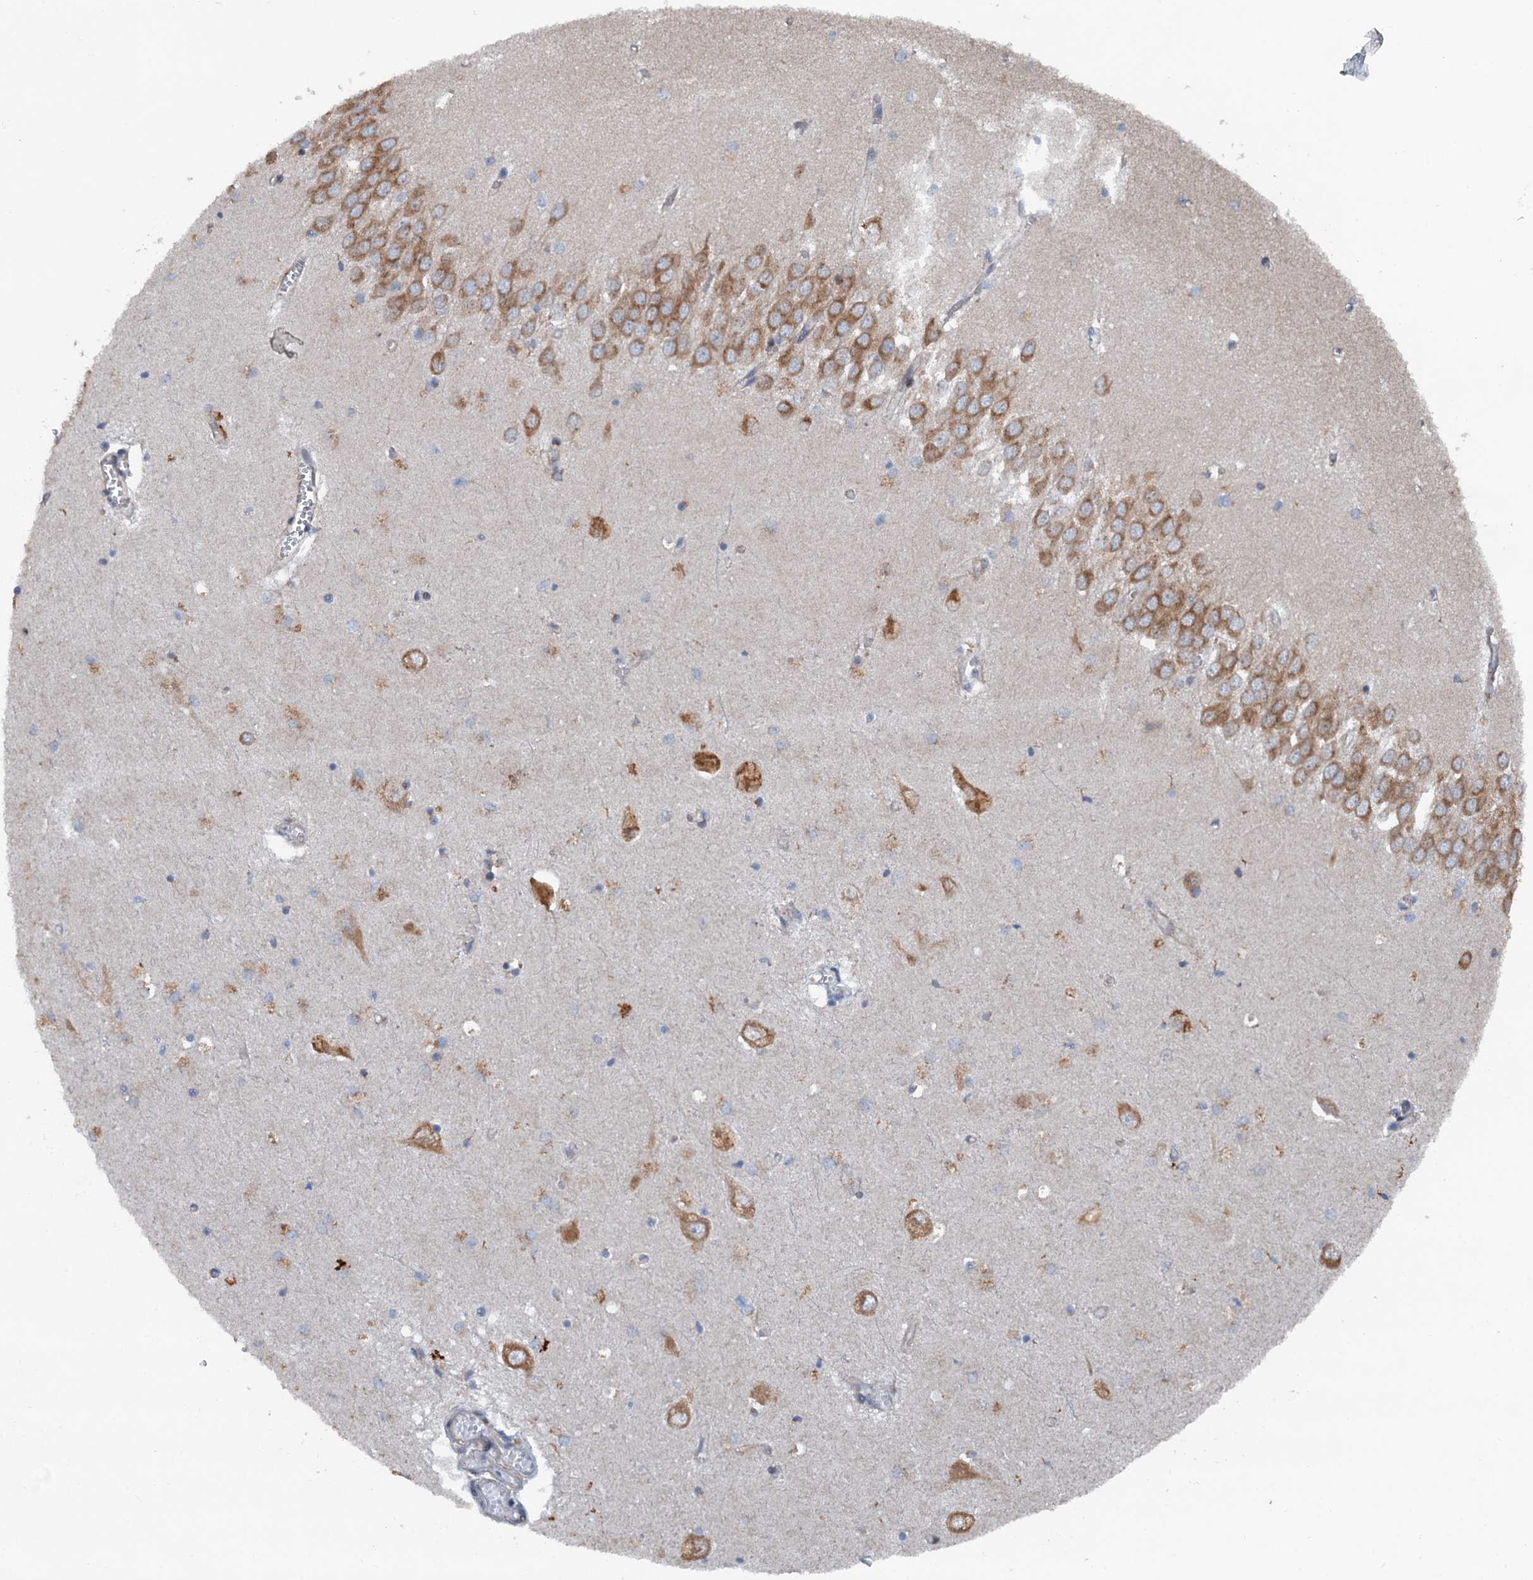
{"staining": {"intensity": "moderate", "quantity": "<25%", "location": "cytoplasmic/membranous"}, "tissue": "hippocampus", "cell_type": "Glial cells", "image_type": "normal", "snomed": [{"axis": "morphology", "description": "Normal tissue, NOS"}, {"axis": "topography", "description": "Hippocampus"}], "caption": "Moderate cytoplasmic/membranous protein positivity is identified in about <25% of glial cells in hippocampus. (Stains: DAB in brown, nuclei in blue, Microscopy: brightfield microscopy at high magnification).", "gene": "COG3", "patient": {"sex": "male", "age": 70}}